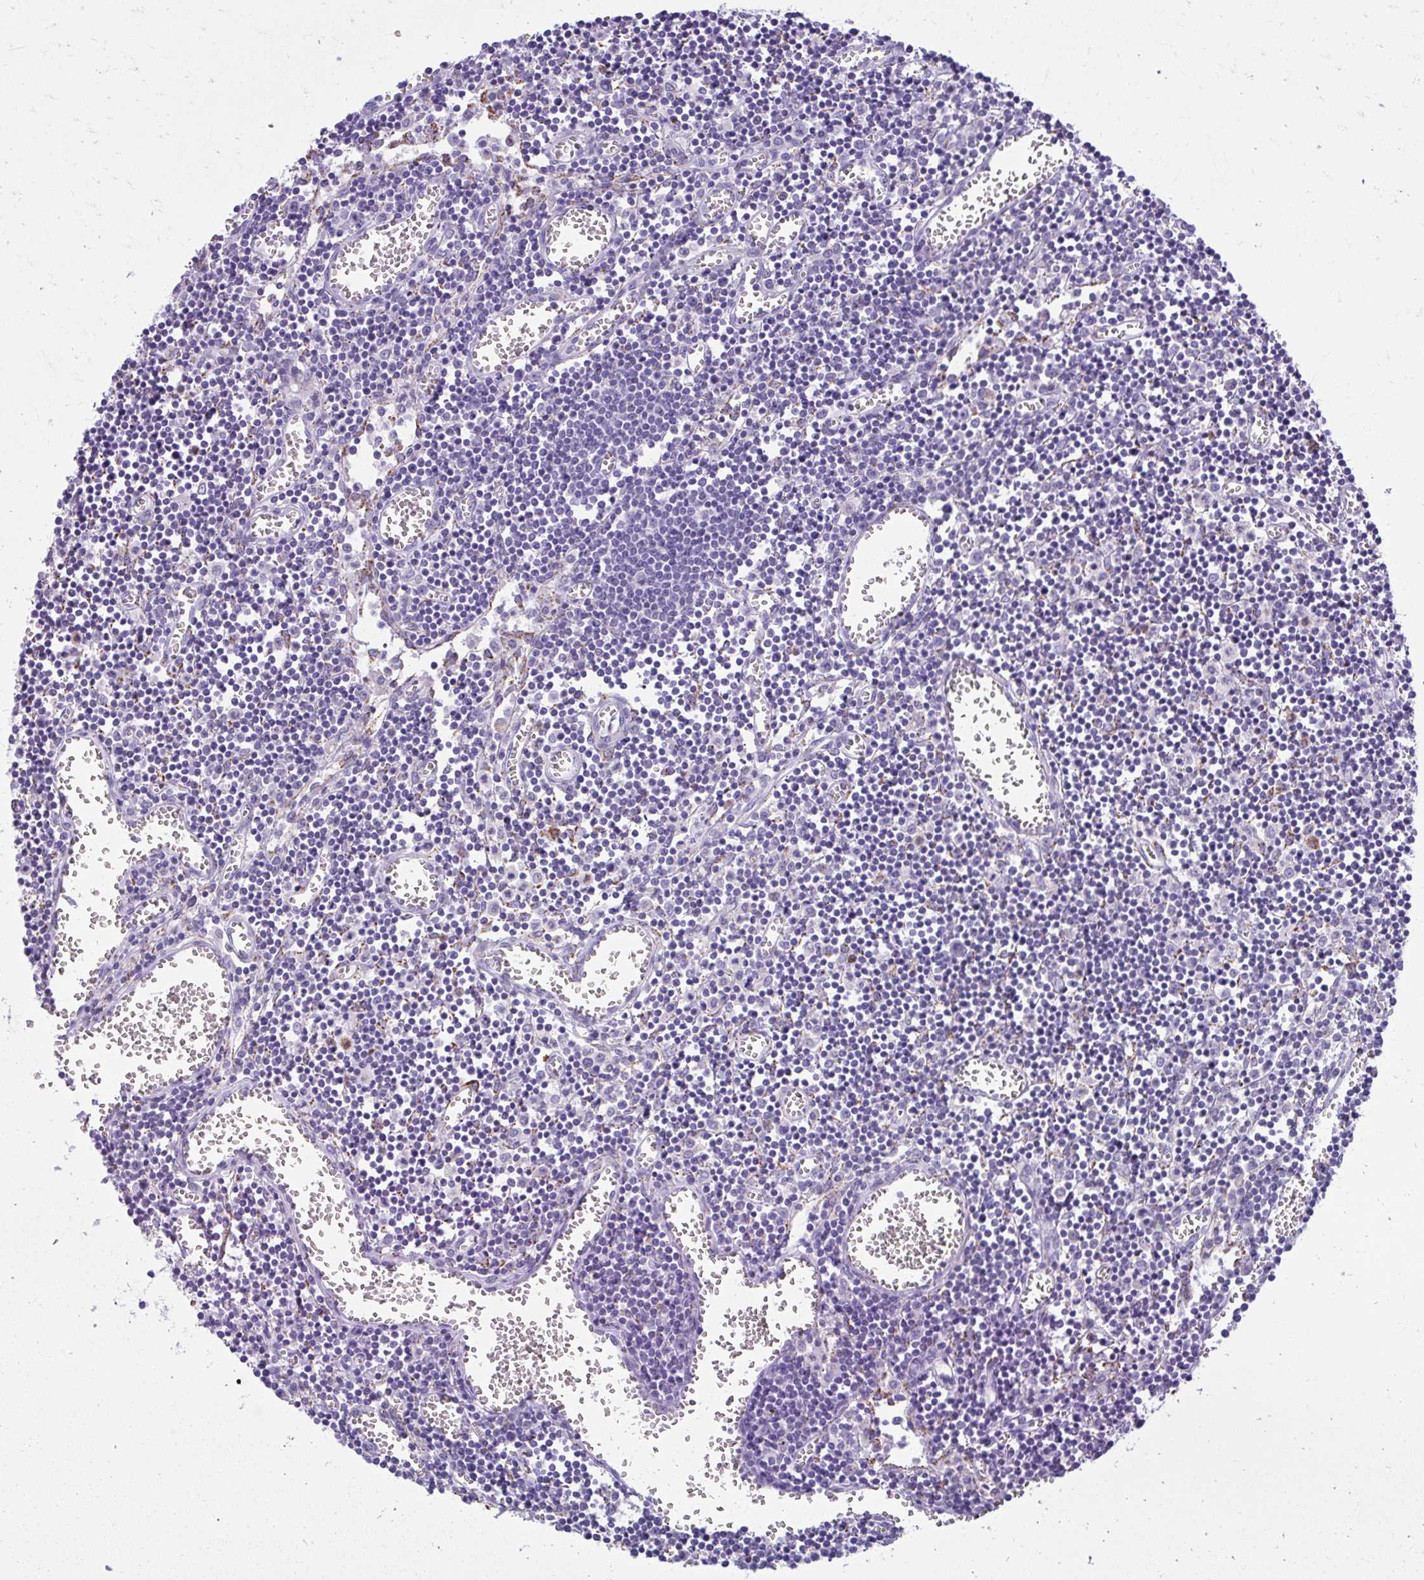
{"staining": {"intensity": "negative", "quantity": "none", "location": "none"}, "tissue": "lymph node", "cell_type": "Germinal center cells", "image_type": "normal", "snomed": [{"axis": "morphology", "description": "Normal tissue, NOS"}, {"axis": "topography", "description": "Lymph node"}], "caption": "A high-resolution image shows immunohistochemistry (IHC) staining of unremarkable lymph node, which shows no significant expression in germinal center cells.", "gene": "AIG1", "patient": {"sex": "male", "age": 66}}